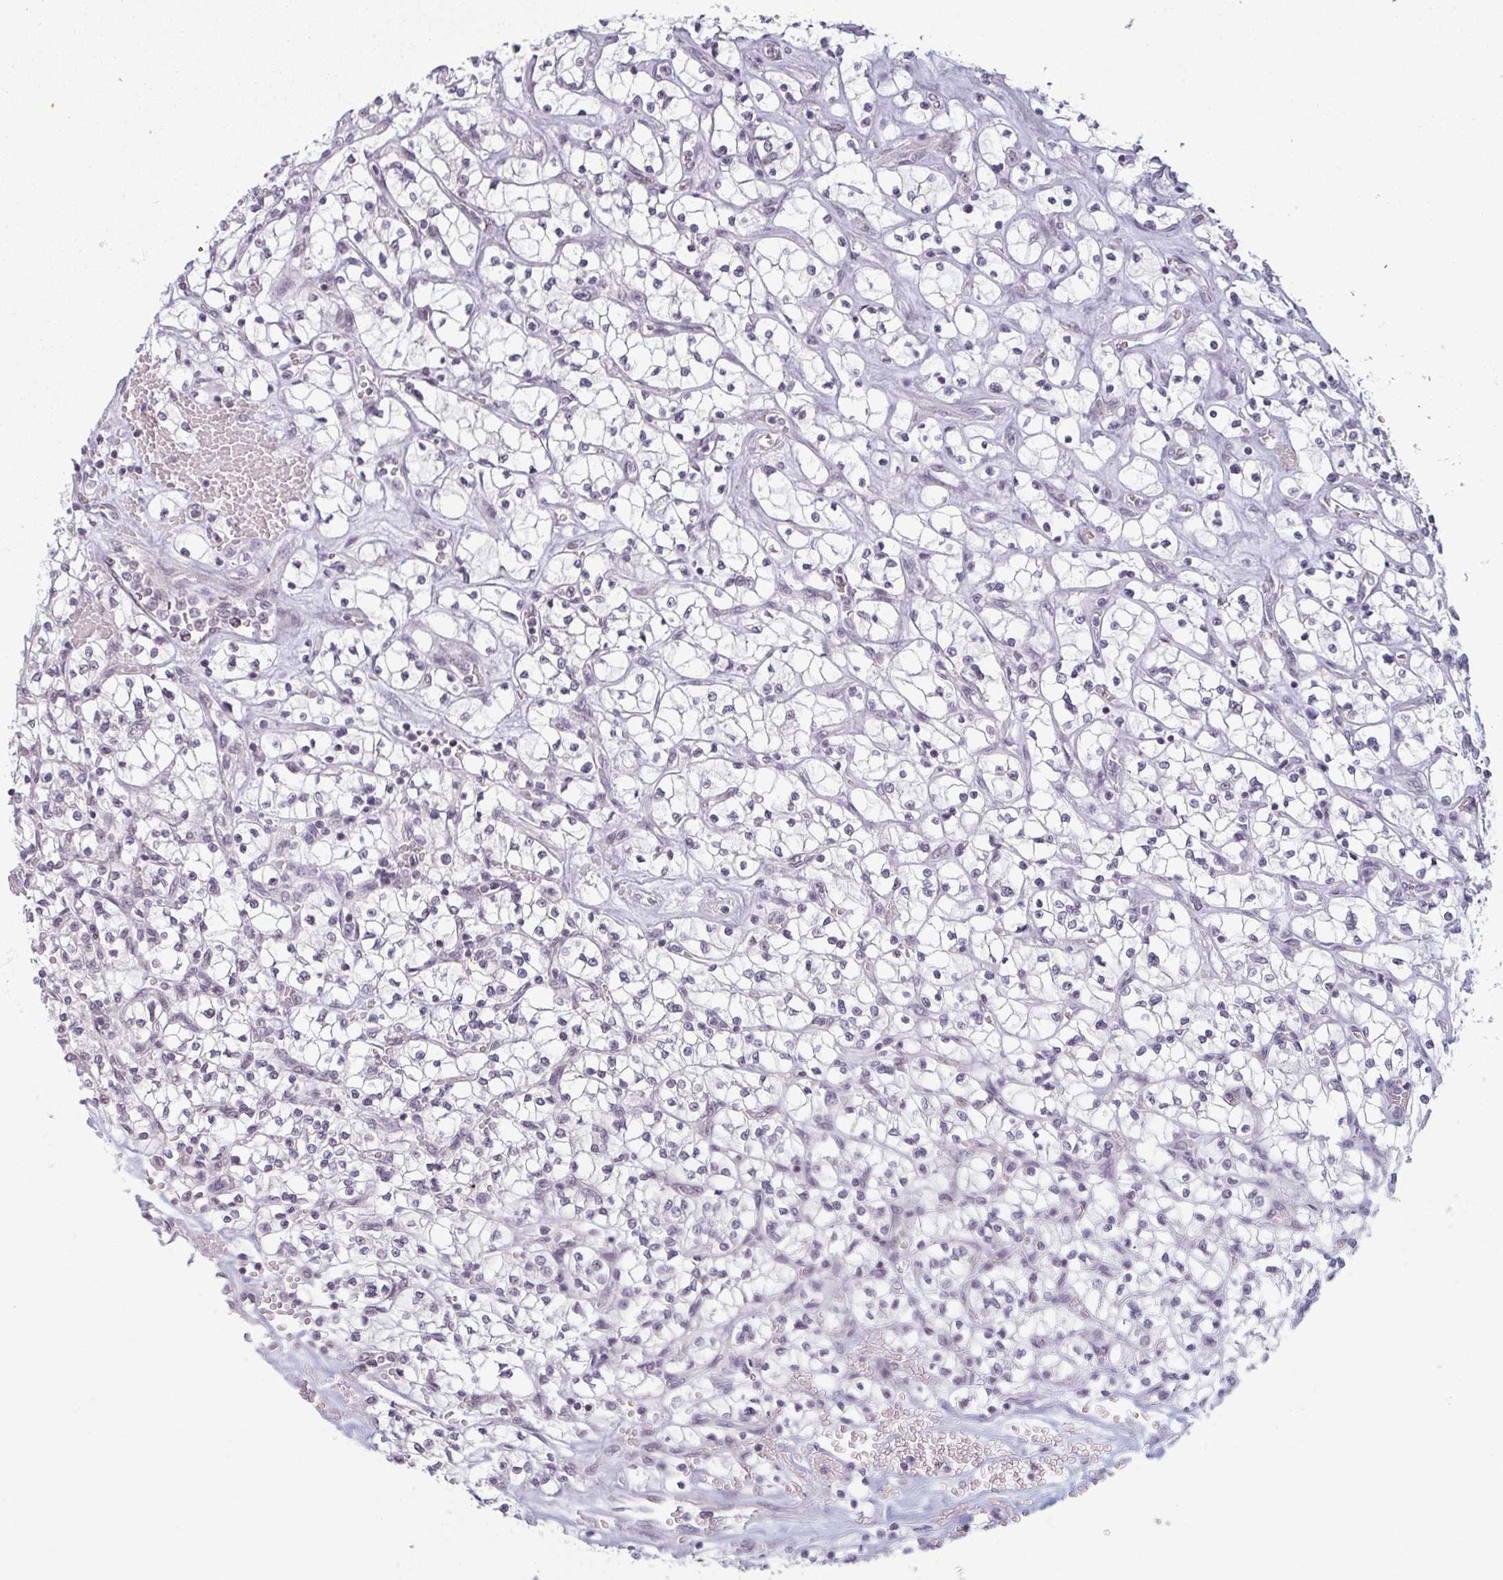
{"staining": {"intensity": "negative", "quantity": "none", "location": "none"}, "tissue": "renal cancer", "cell_type": "Tumor cells", "image_type": "cancer", "snomed": [{"axis": "morphology", "description": "Adenocarcinoma, NOS"}, {"axis": "topography", "description": "Kidney"}], "caption": "DAB (3,3'-diaminobenzidine) immunohistochemical staining of renal cancer (adenocarcinoma) shows no significant positivity in tumor cells. (DAB (3,3'-diaminobenzidine) immunohistochemistry, high magnification).", "gene": "RBBP6", "patient": {"sex": "female", "age": 64}}